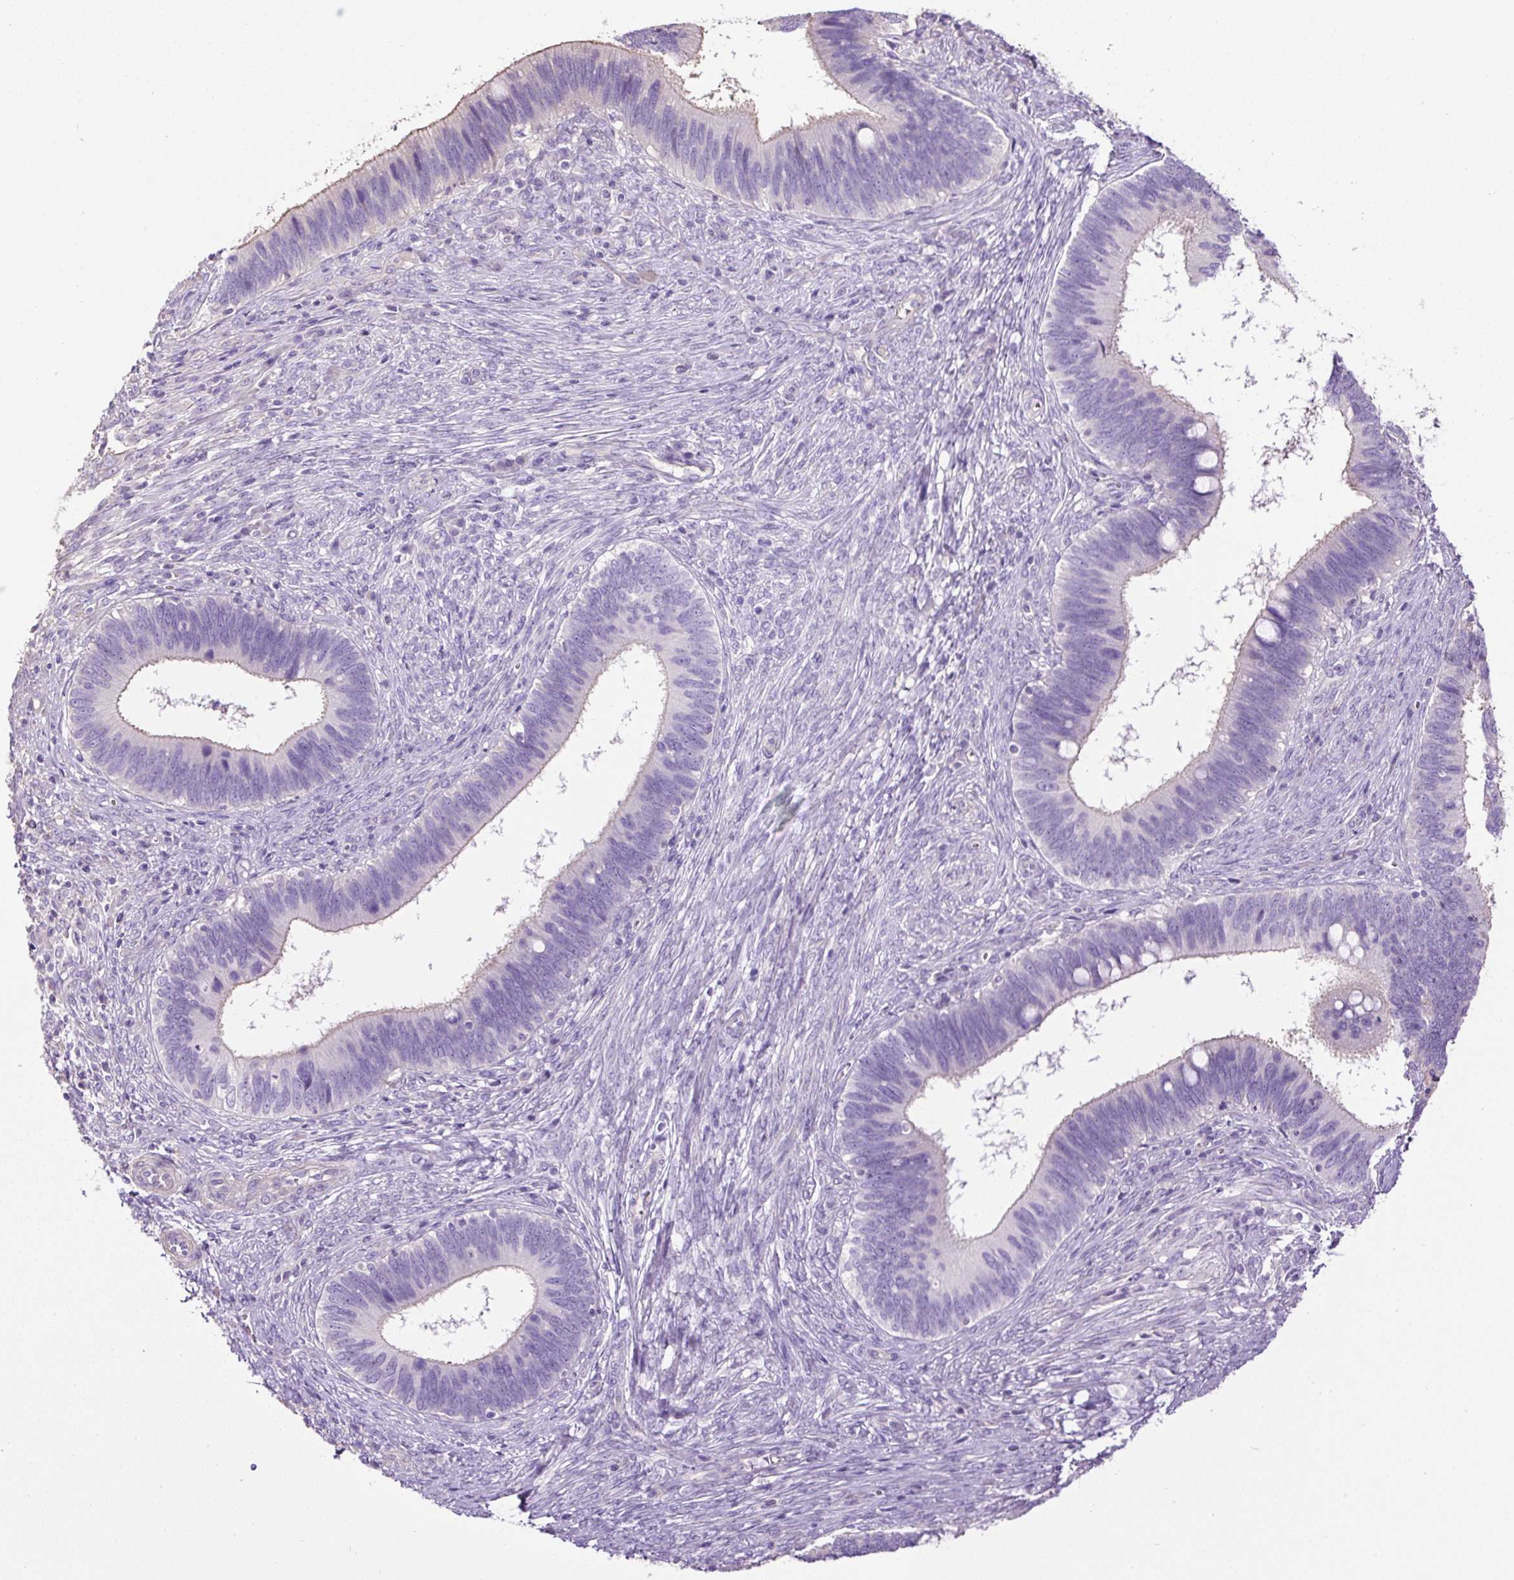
{"staining": {"intensity": "negative", "quantity": "none", "location": "none"}, "tissue": "cervical cancer", "cell_type": "Tumor cells", "image_type": "cancer", "snomed": [{"axis": "morphology", "description": "Adenocarcinoma, NOS"}, {"axis": "topography", "description": "Cervix"}], "caption": "A histopathology image of human cervical adenocarcinoma is negative for staining in tumor cells.", "gene": "PDIA2", "patient": {"sex": "female", "age": 42}}